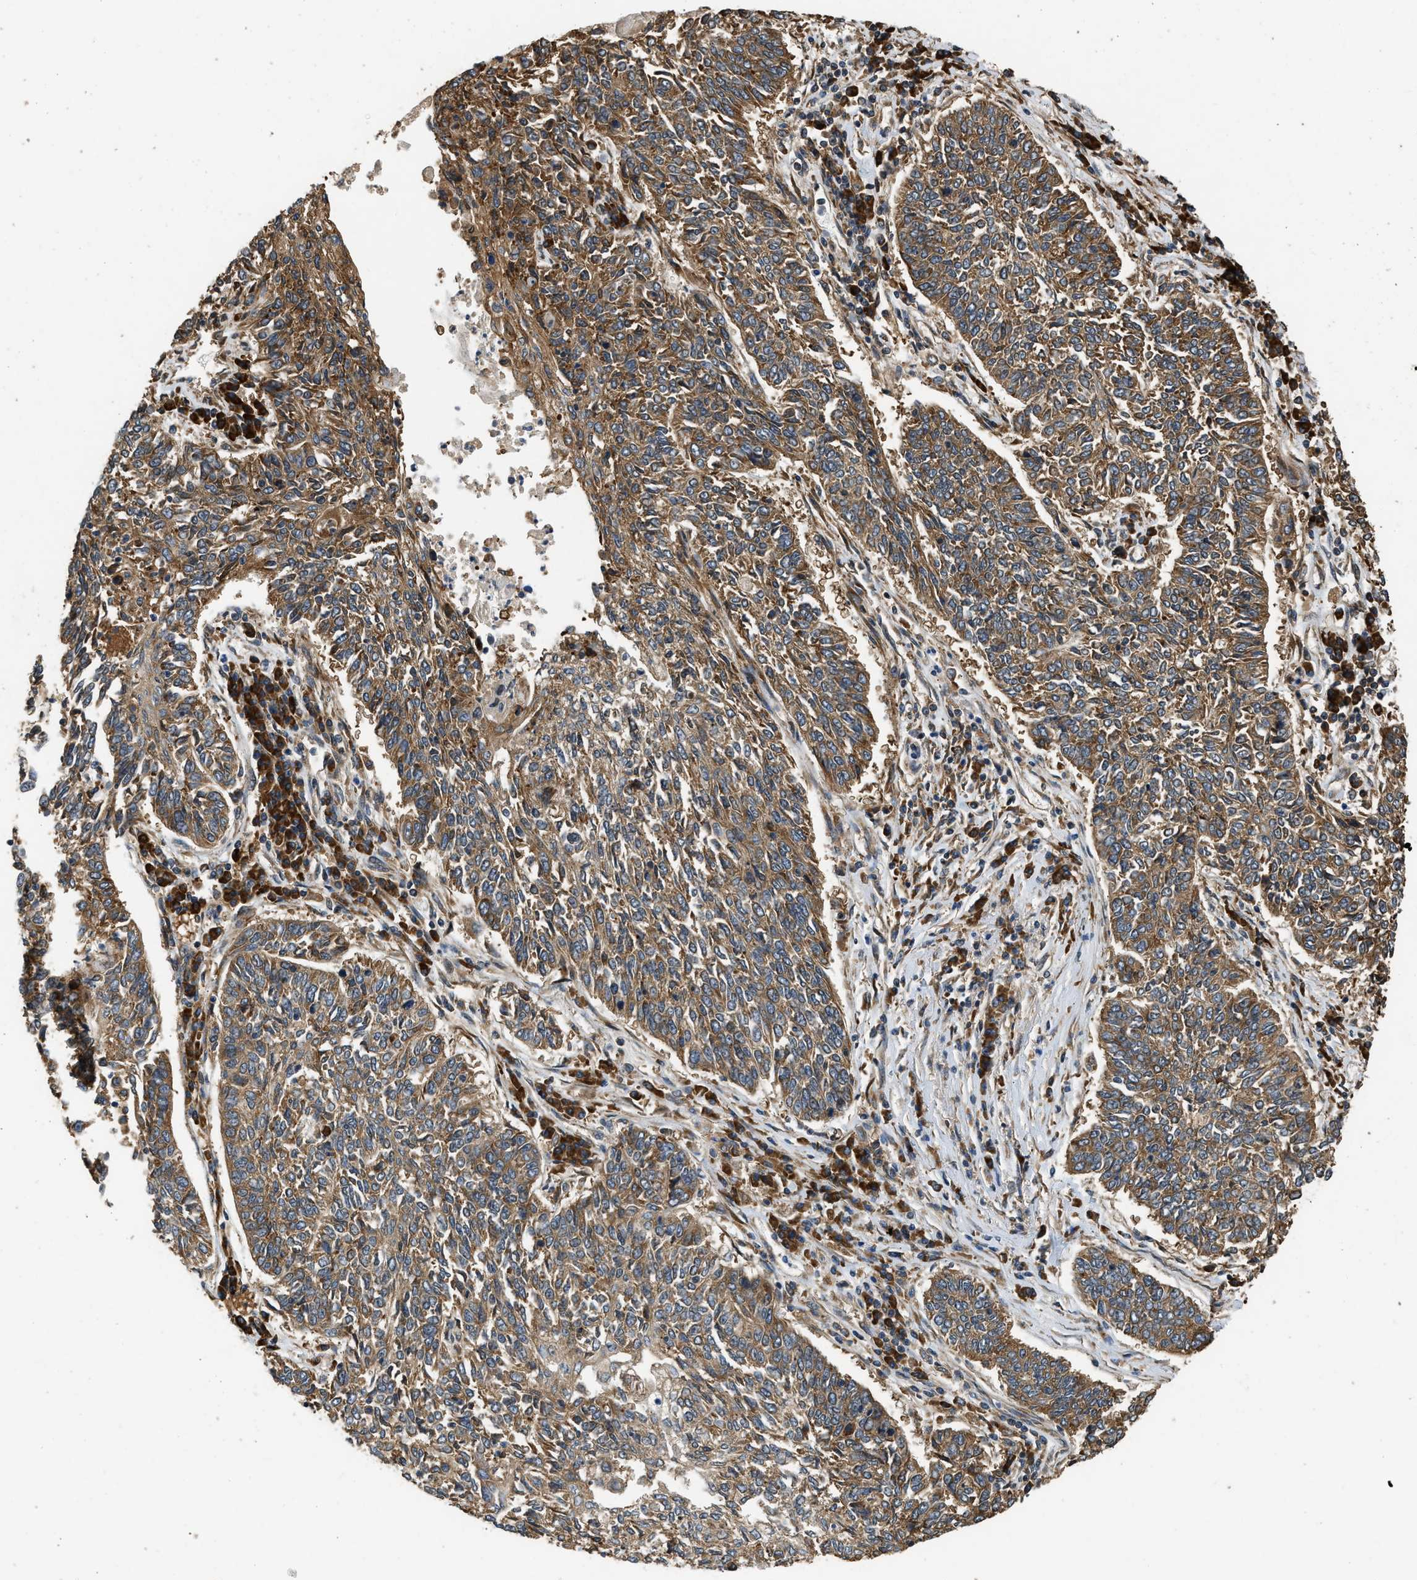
{"staining": {"intensity": "moderate", "quantity": ">75%", "location": "cytoplasmic/membranous"}, "tissue": "lung cancer", "cell_type": "Tumor cells", "image_type": "cancer", "snomed": [{"axis": "morphology", "description": "Normal tissue, NOS"}, {"axis": "morphology", "description": "Squamous cell carcinoma, NOS"}, {"axis": "topography", "description": "Cartilage tissue"}, {"axis": "topography", "description": "Bronchus"}, {"axis": "topography", "description": "Lung"}], "caption": "This micrograph demonstrates immunohistochemistry staining of human lung cancer, with medium moderate cytoplasmic/membranous positivity in about >75% of tumor cells.", "gene": "SLC36A4", "patient": {"sex": "female", "age": 49}}